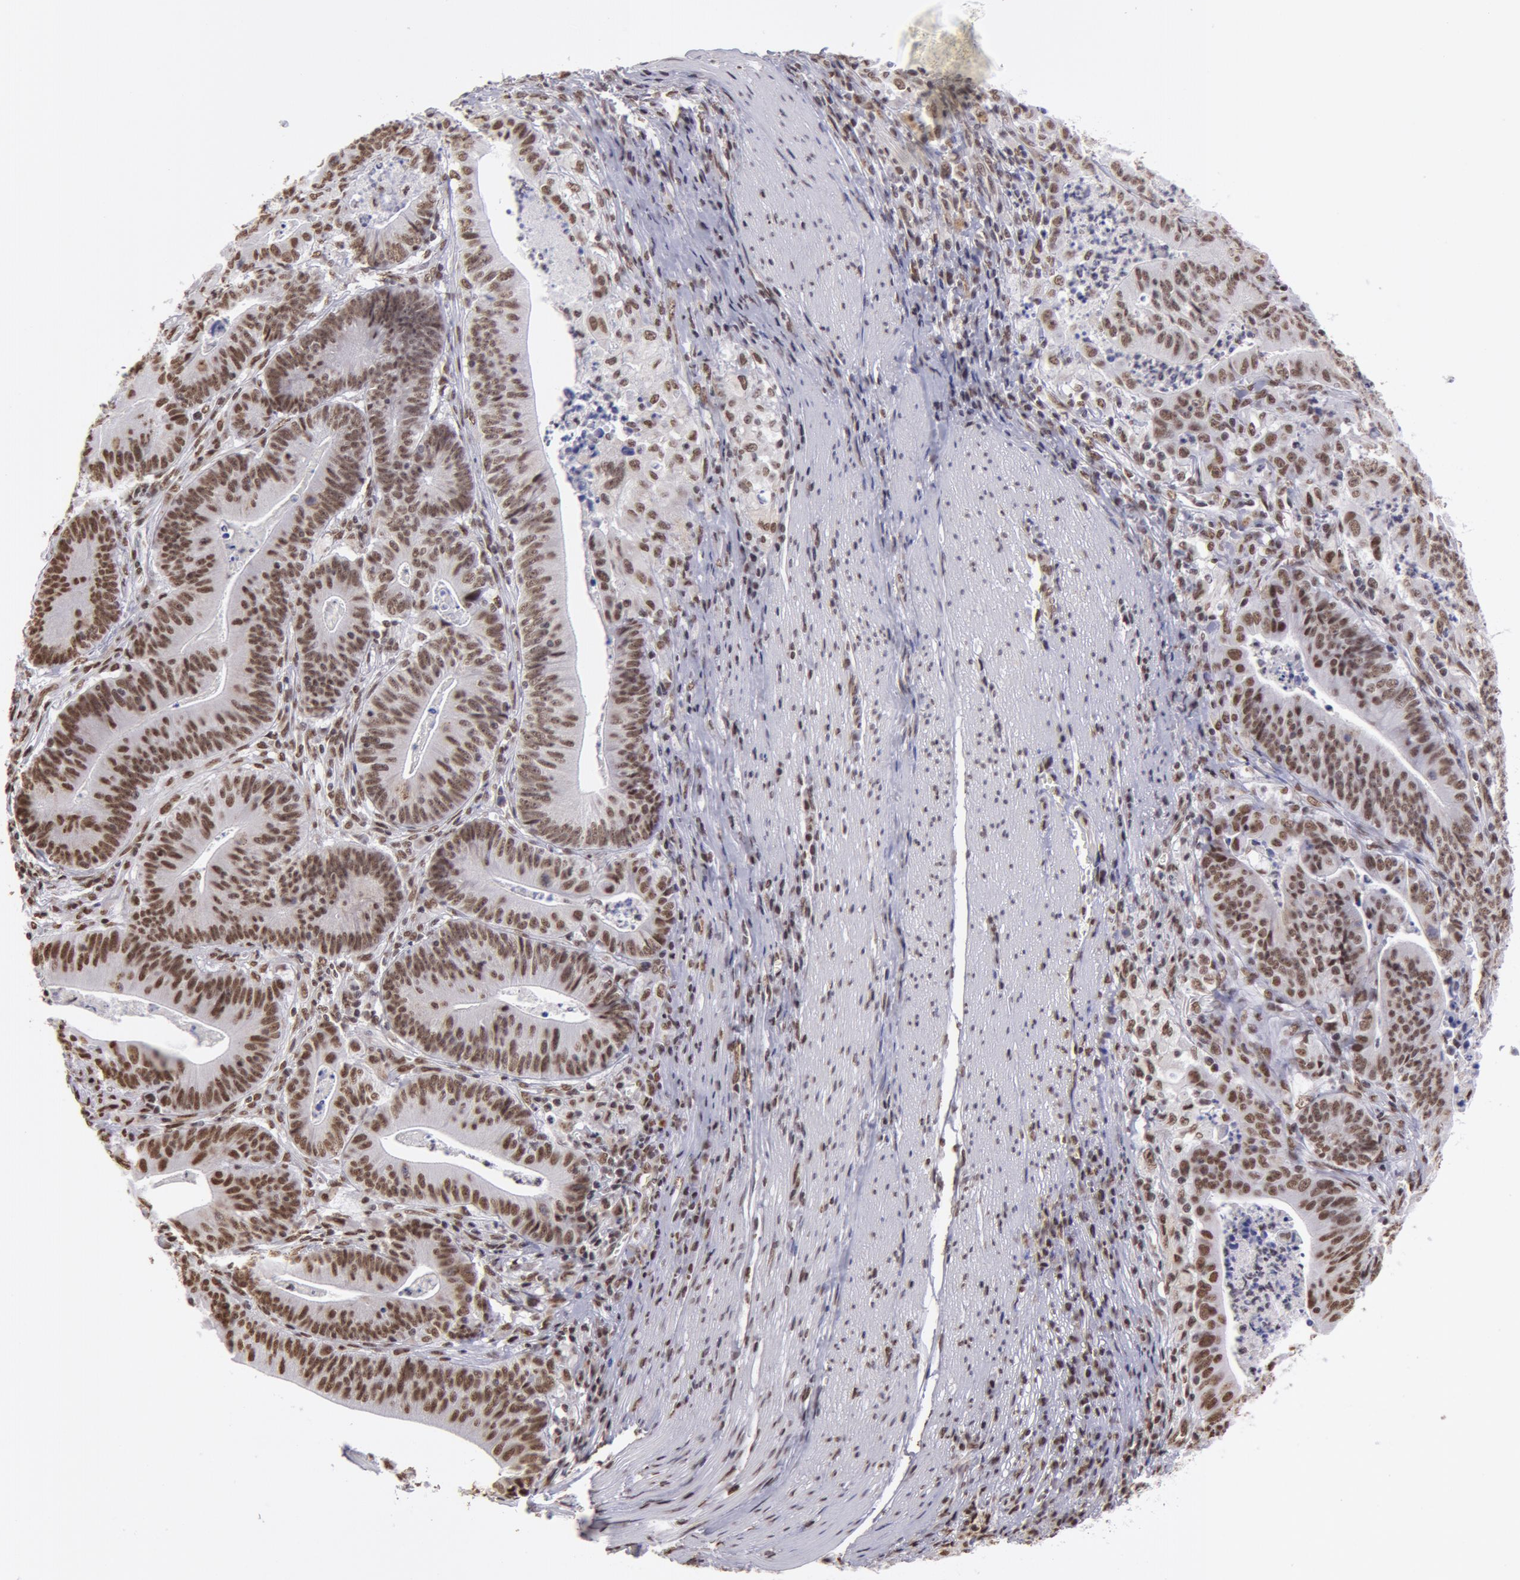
{"staining": {"intensity": "moderate", "quantity": "25%-75%", "location": "nuclear"}, "tissue": "stomach cancer", "cell_type": "Tumor cells", "image_type": "cancer", "snomed": [{"axis": "morphology", "description": "Adenocarcinoma, NOS"}, {"axis": "topography", "description": "Stomach, lower"}], "caption": "An immunohistochemistry (IHC) histopathology image of neoplastic tissue is shown. Protein staining in brown labels moderate nuclear positivity in stomach cancer within tumor cells. (IHC, brightfield microscopy, high magnification).", "gene": "VRTN", "patient": {"sex": "female", "age": 86}}